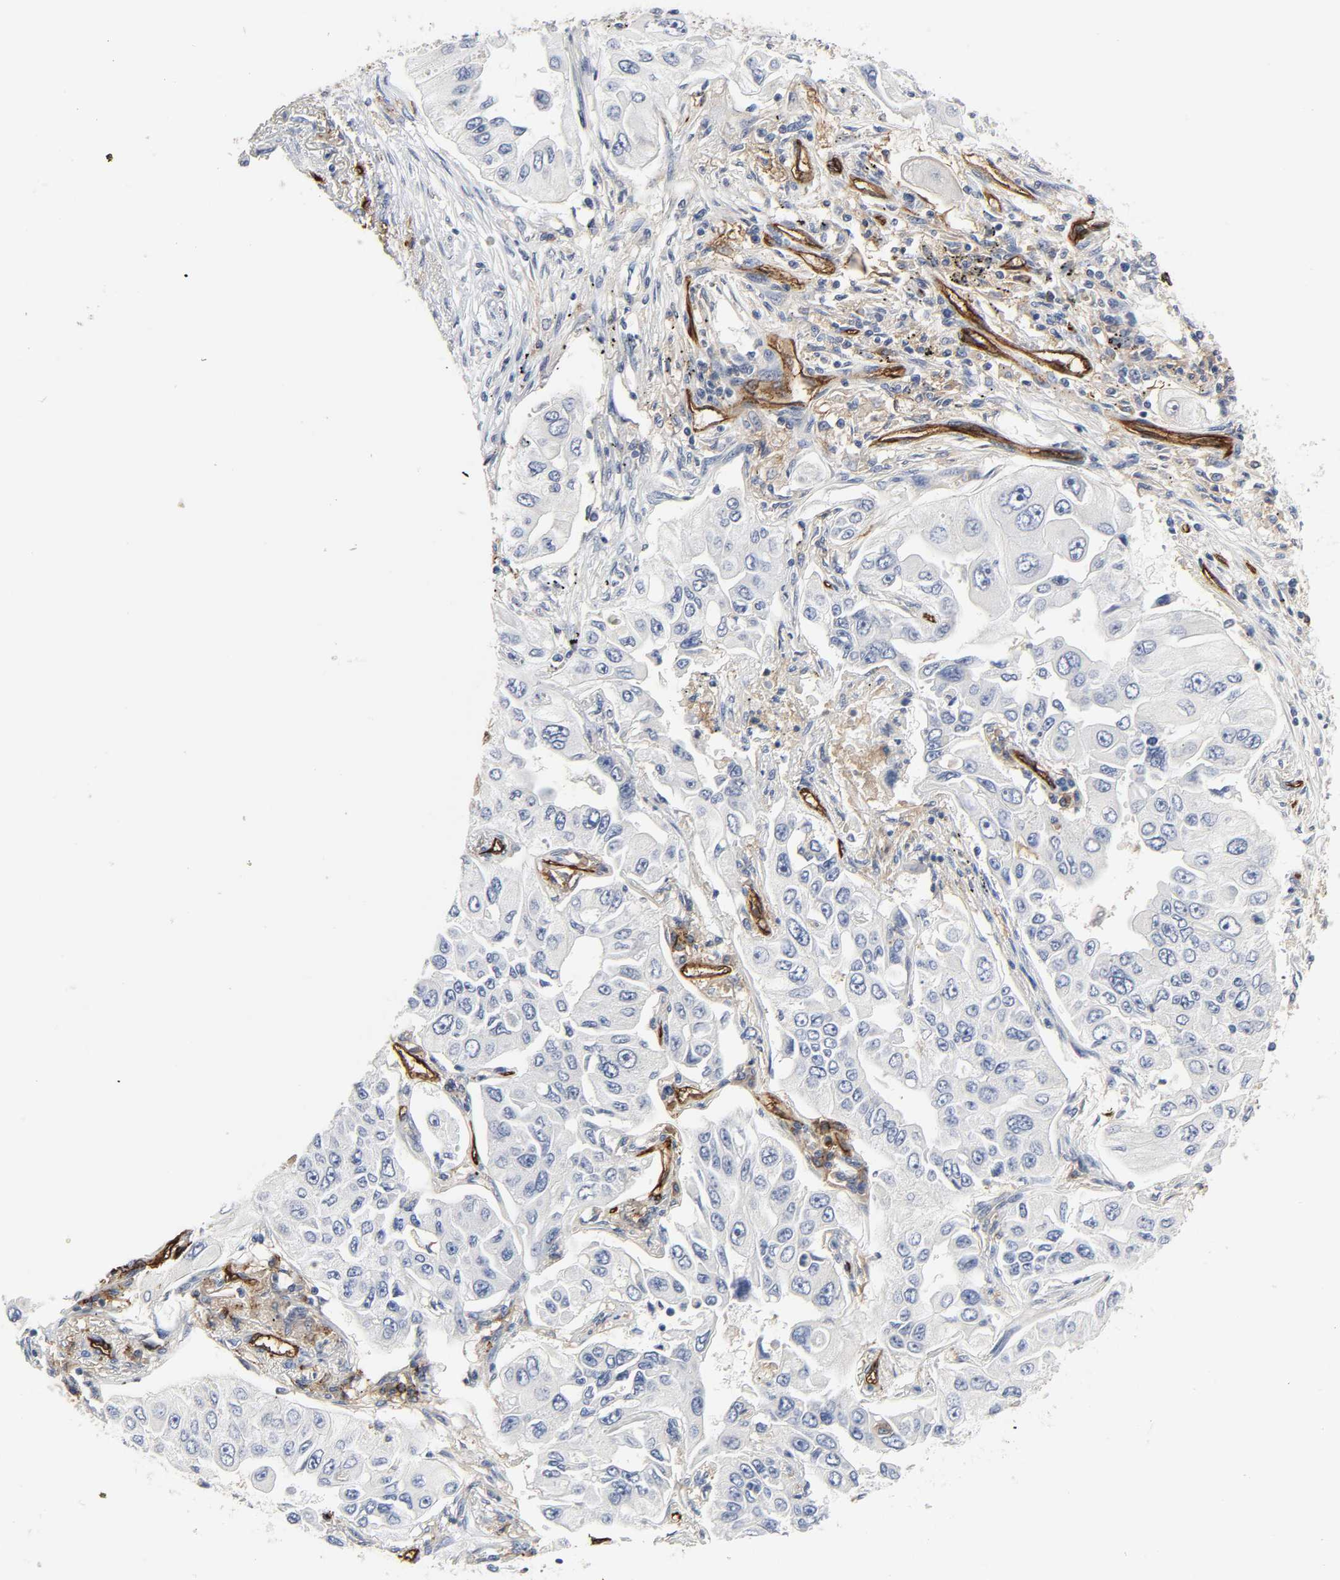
{"staining": {"intensity": "negative", "quantity": "none", "location": "none"}, "tissue": "lung cancer", "cell_type": "Tumor cells", "image_type": "cancer", "snomed": [{"axis": "morphology", "description": "Adenocarcinoma, NOS"}, {"axis": "topography", "description": "Lung"}], "caption": "This is a photomicrograph of immunohistochemistry (IHC) staining of lung adenocarcinoma, which shows no positivity in tumor cells. (DAB IHC, high magnification).", "gene": "PECAM1", "patient": {"sex": "male", "age": 84}}